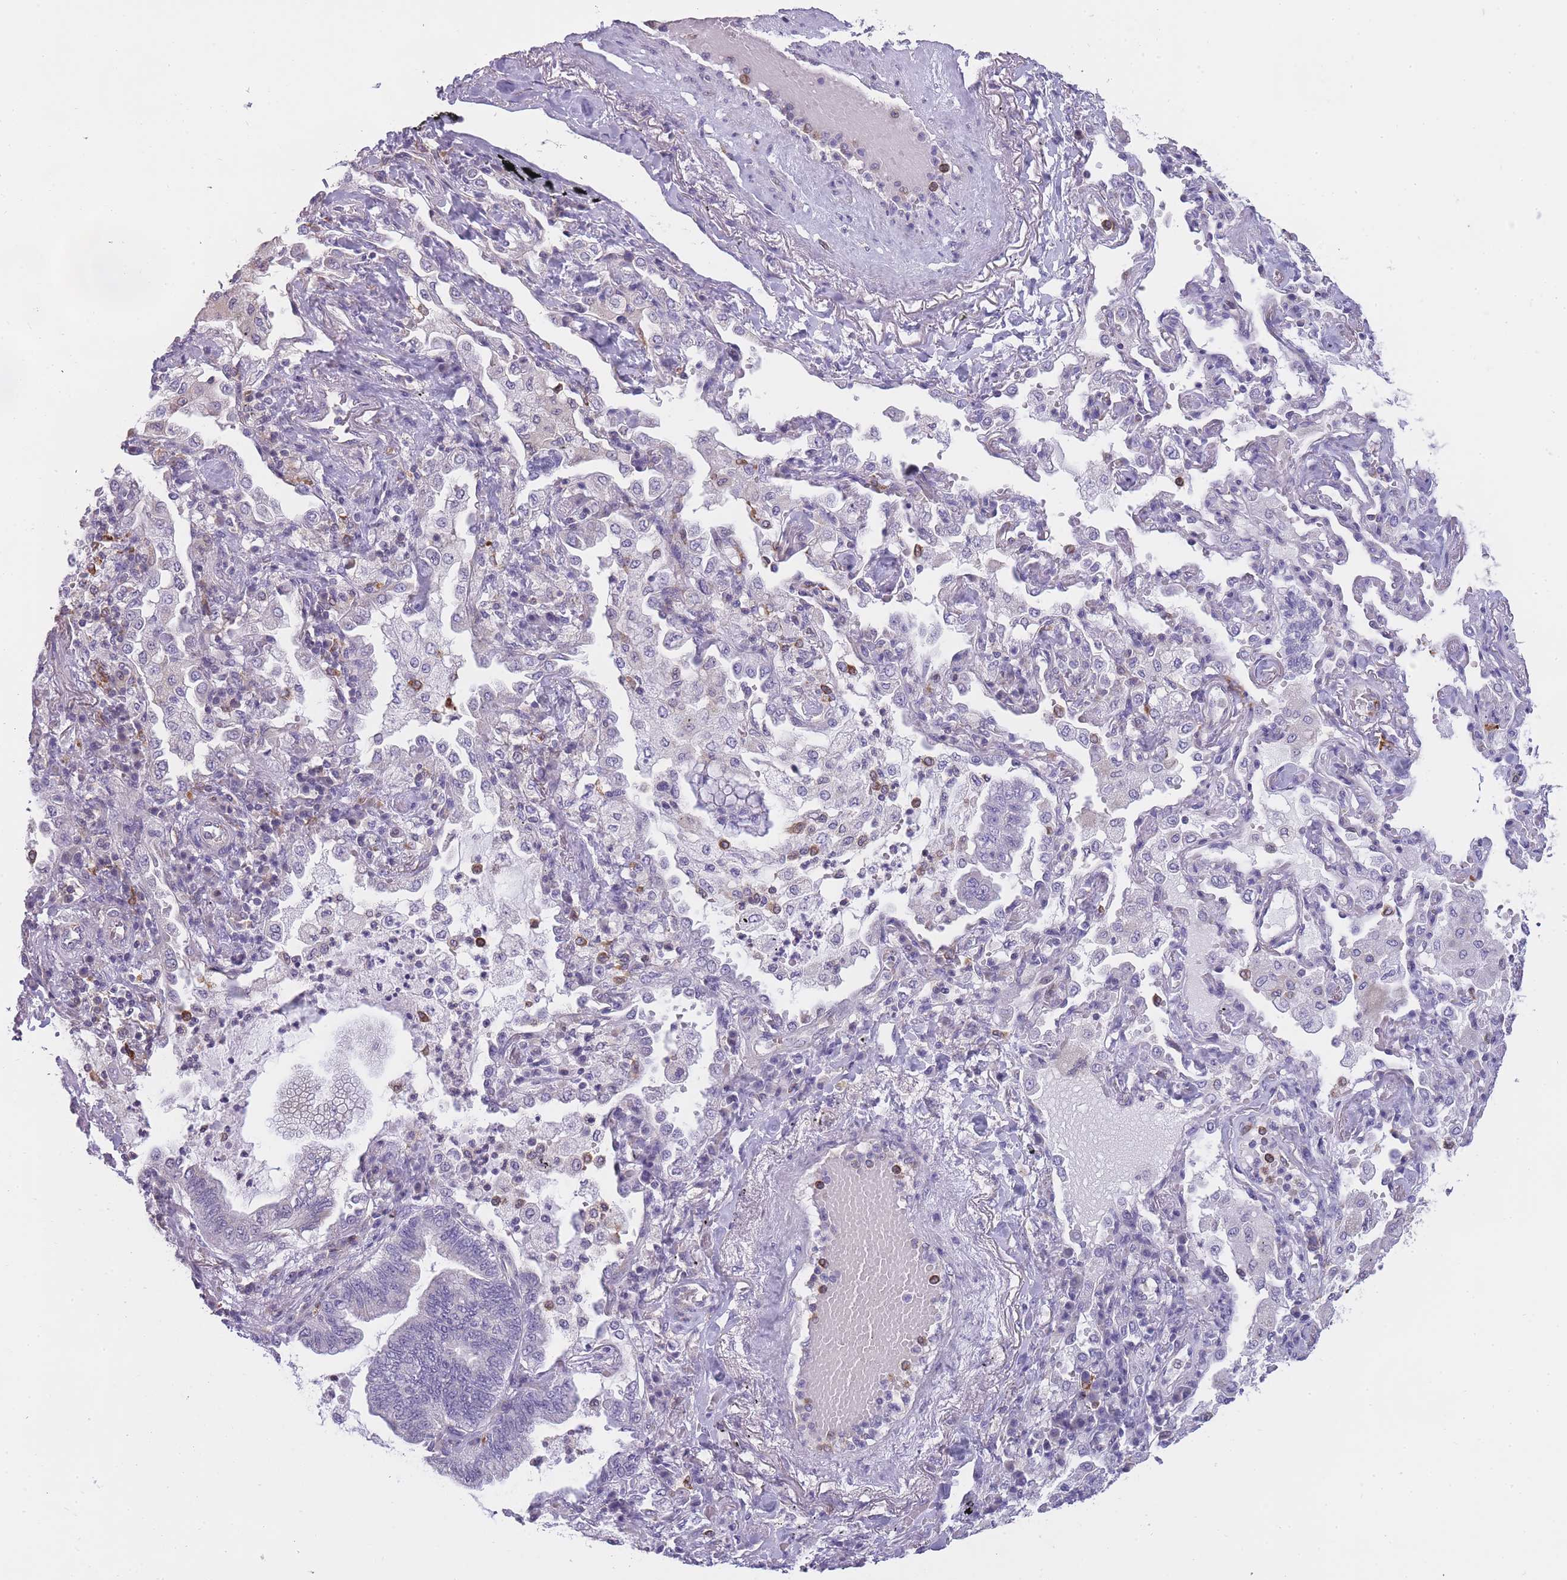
{"staining": {"intensity": "moderate", "quantity": "25%-75%", "location": "cytoplasmic/membranous"}, "tissue": "bronchus", "cell_type": "Respiratory epithelial cells", "image_type": "normal", "snomed": [{"axis": "morphology", "description": "Normal tissue, NOS"}, {"axis": "morphology", "description": "Adenocarcinoma, NOS"}, {"axis": "topography", "description": "Bronchus"}, {"axis": "topography", "description": "Lung"}], "caption": "There is medium levels of moderate cytoplasmic/membranous staining in respiratory epithelial cells of normal bronchus, as demonstrated by immunohistochemical staining (brown color).", "gene": "ZNF662", "patient": {"sex": "female", "age": 70}}